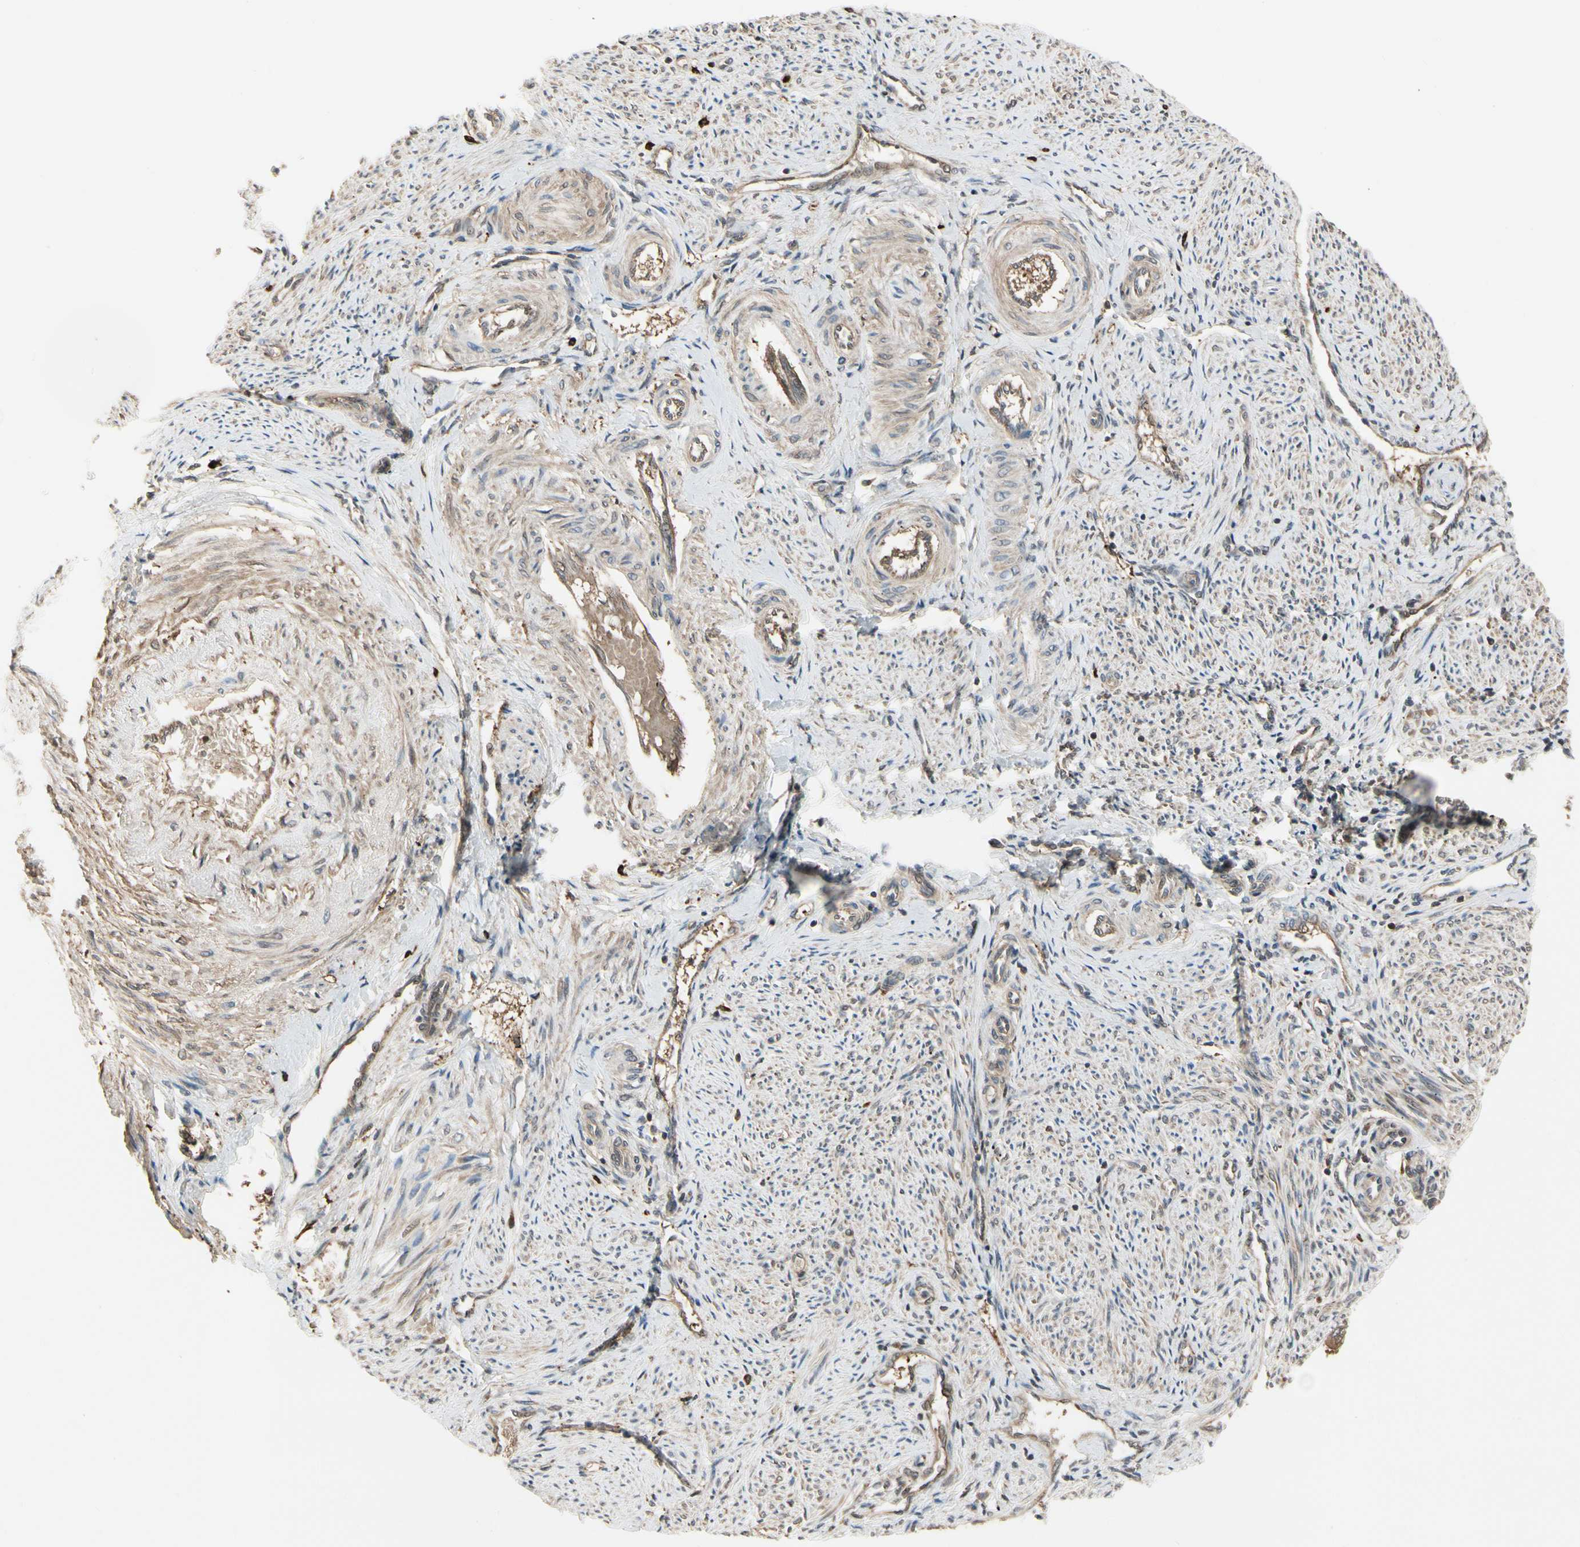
{"staining": {"intensity": "weak", "quantity": ">75%", "location": "cytoplasmic/membranous"}, "tissue": "endometrium", "cell_type": "Cells in endometrial stroma", "image_type": "normal", "snomed": [{"axis": "morphology", "description": "Normal tissue, NOS"}, {"axis": "topography", "description": "Endometrium"}], "caption": "Cells in endometrial stroma exhibit weak cytoplasmic/membranous expression in approximately >75% of cells in benign endometrium.", "gene": "EVC", "patient": {"sex": "female", "age": 42}}